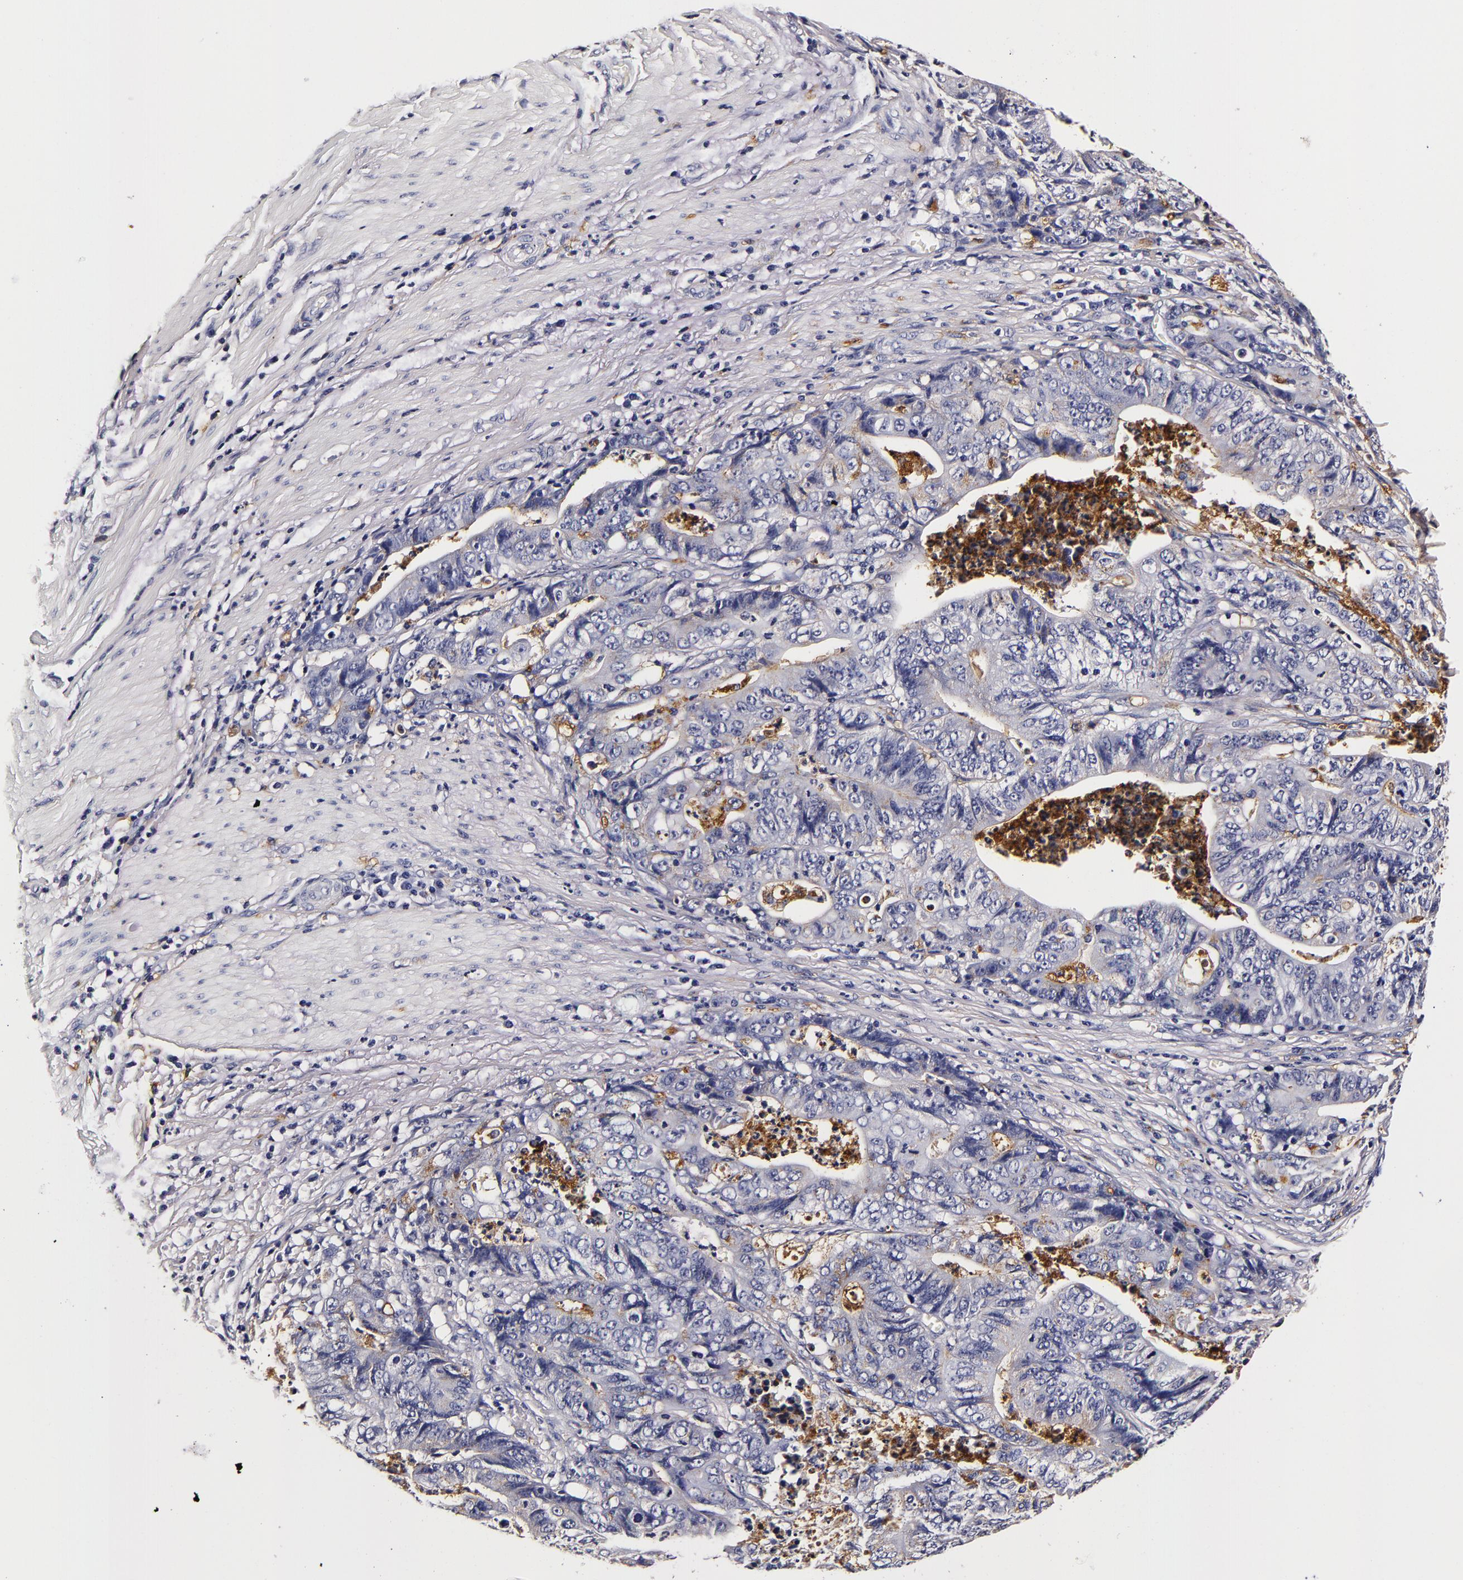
{"staining": {"intensity": "negative", "quantity": "none", "location": "none"}, "tissue": "stomach cancer", "cell_type": "Tumor cells", "image_type": "cancer", "snomed": [{"axis": "morphology", "description": "Adenocarcinoma, NOS"}, {"axis": "topography", "description": "Stomach, lower"}], "caption": "Adenocarcinoma (stomach) stained for a protein using immunohistochemistry exhibits no expression tumor cells.", "gene": "LGALS3BP", "patient": {"sex": "female", "age": 86}}